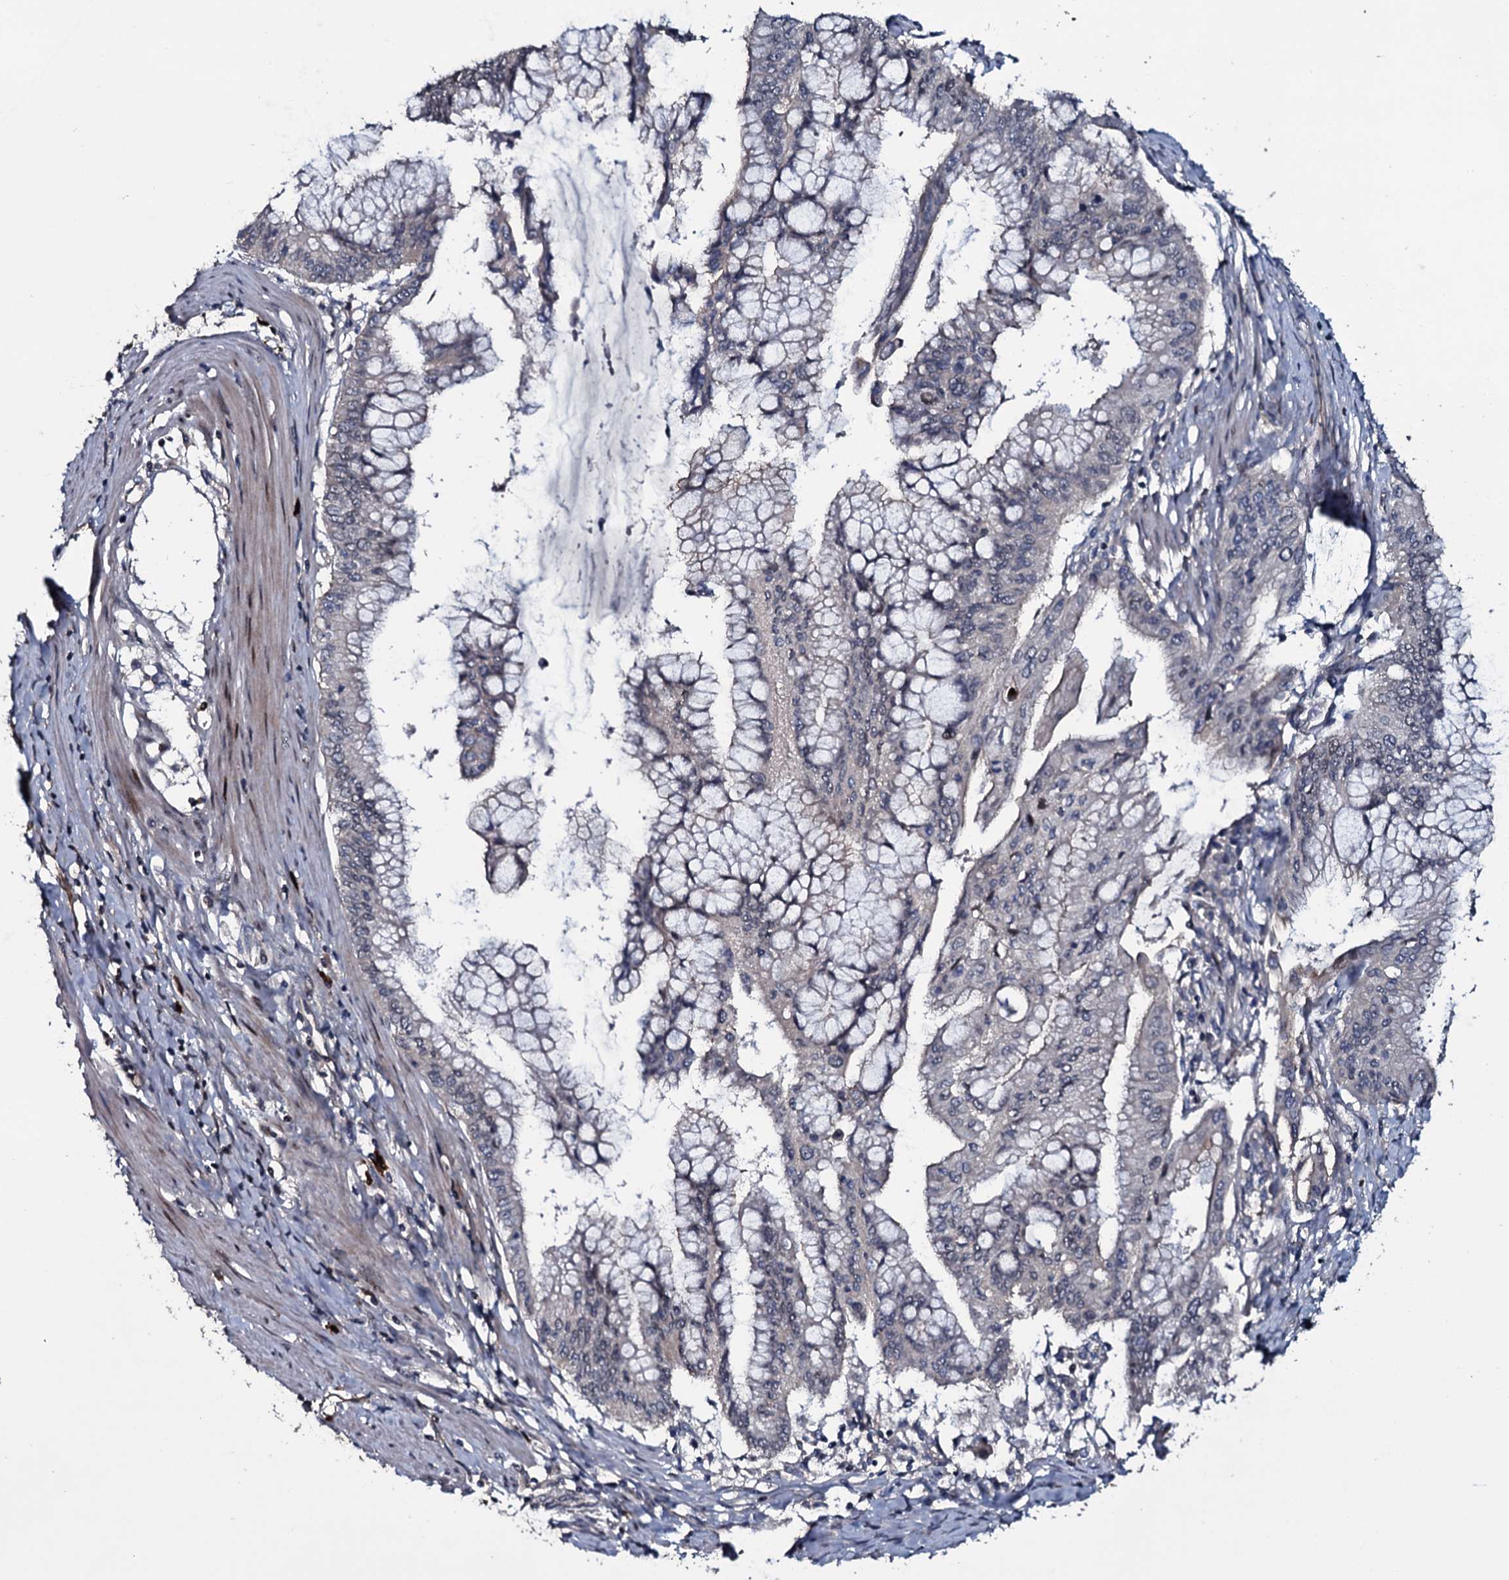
{"staining": {"intensity": "weak", "quantity": "<25%", "location": "cytoplasmic/membranous"}, "tissue": "pancreatic cancer", "cell_type": "Tumor cells", "image_type": "cancer", "snomed": [{"axis": "morphology", "description": "Adenocarcinoma, NOS"}, {"axis": "topography", "description": "Pancreas"}], "caption": "High power microscopy image of an immunohistochemistry (IHC) histopathology image of pancreatic cancer (adenocarcinoma), revealing no significant expression in tumor cells. Nuclei are stained in blue.", "gene": "LYG2", "patient": {"sex": "male", "age": 46}}